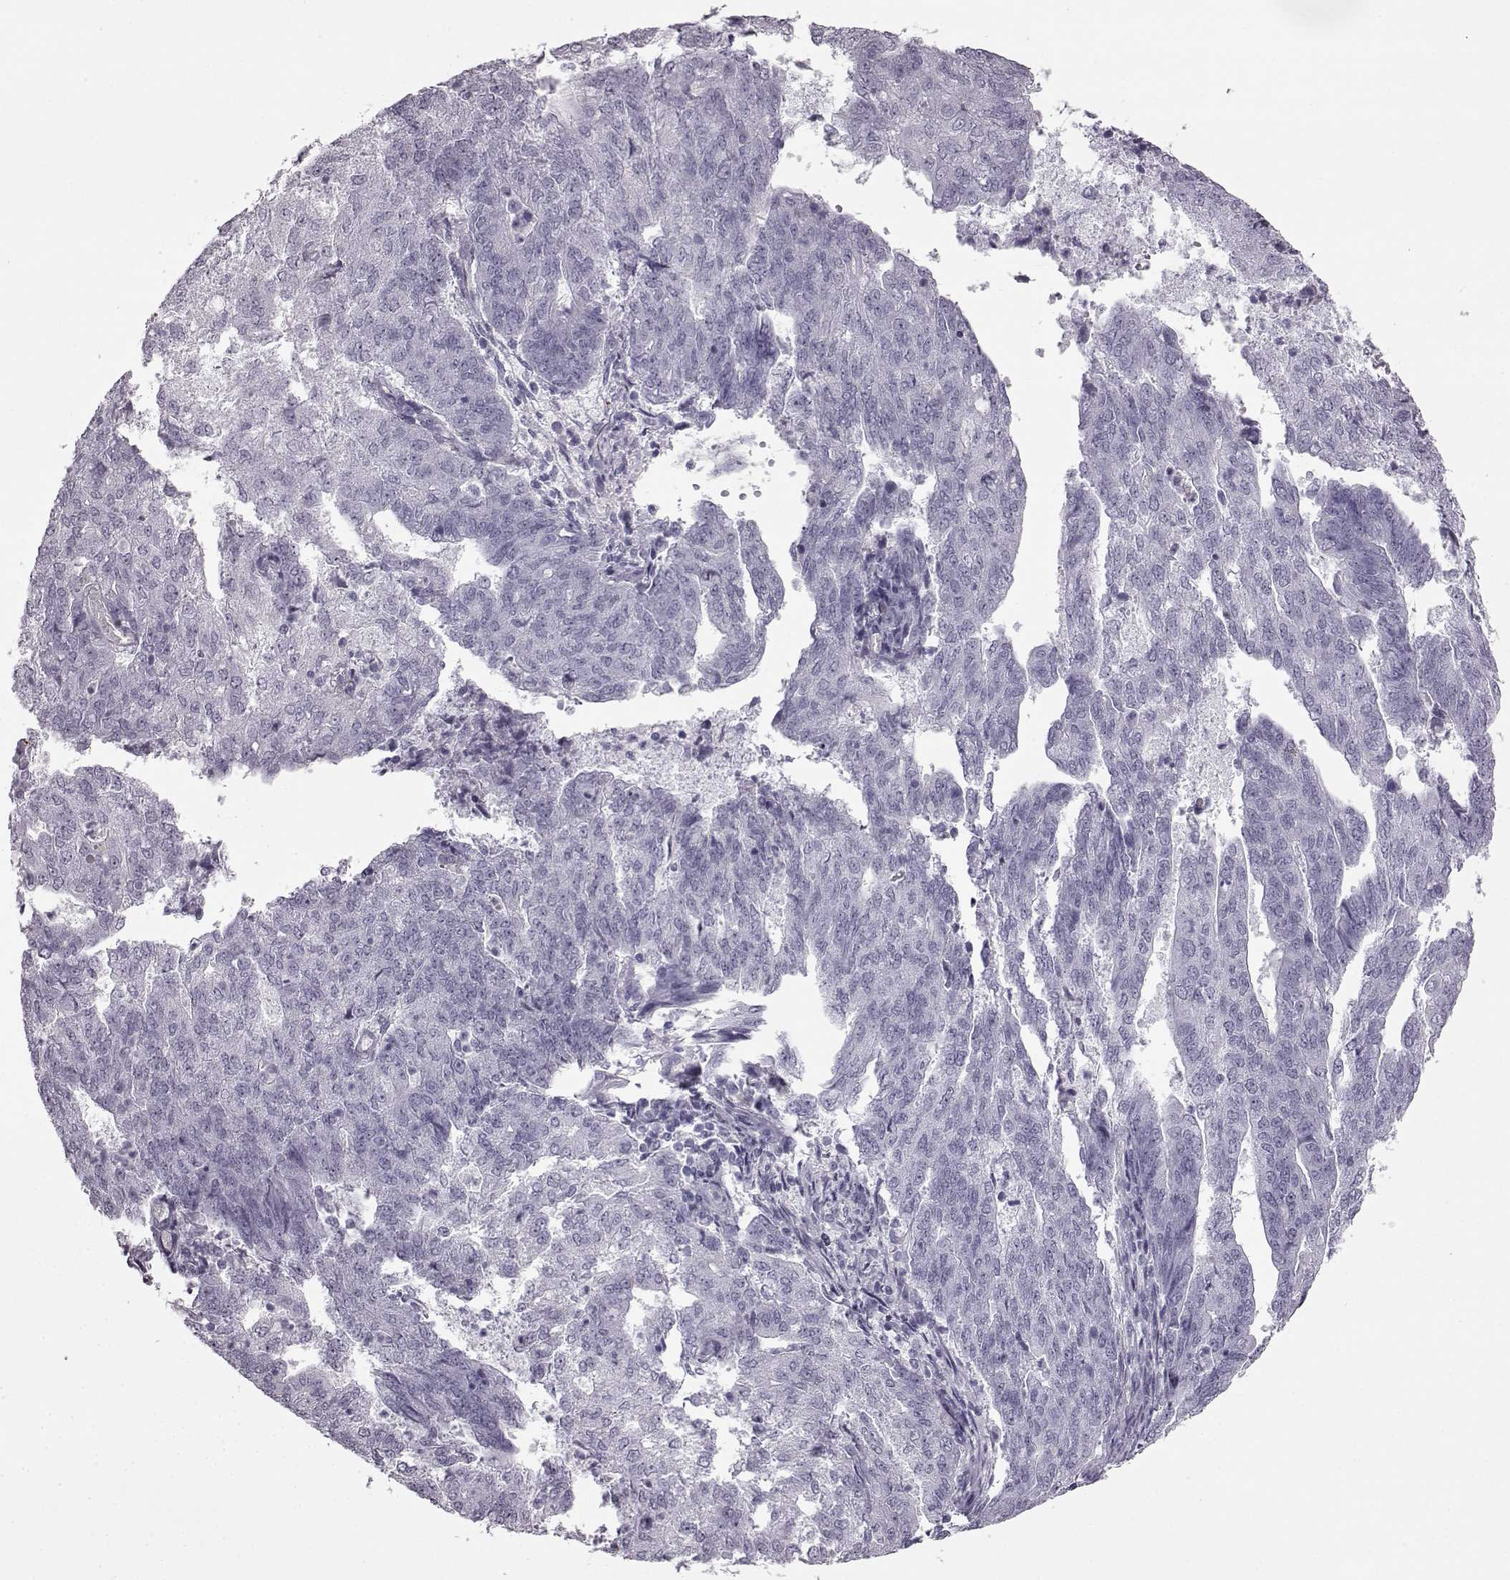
{"staining": {"intensity": "negative", "quantity": "none", "location": "none"}, "tissue": "endometrial cancer", "cell_type": "Tumor cells", "image_type": "cancer", "snomed": [{"axis": "morphology", "description": "Adenocarcinoma, NOS"}, {"axis": "topography", "description": "Endometrium"}], "caption": "Immunohistochemical staining of endometrial cancer exhibits no significant expression in tumor cells.", "gene": "PRPH2", "patient": {"sex": "female", "age": 82}}